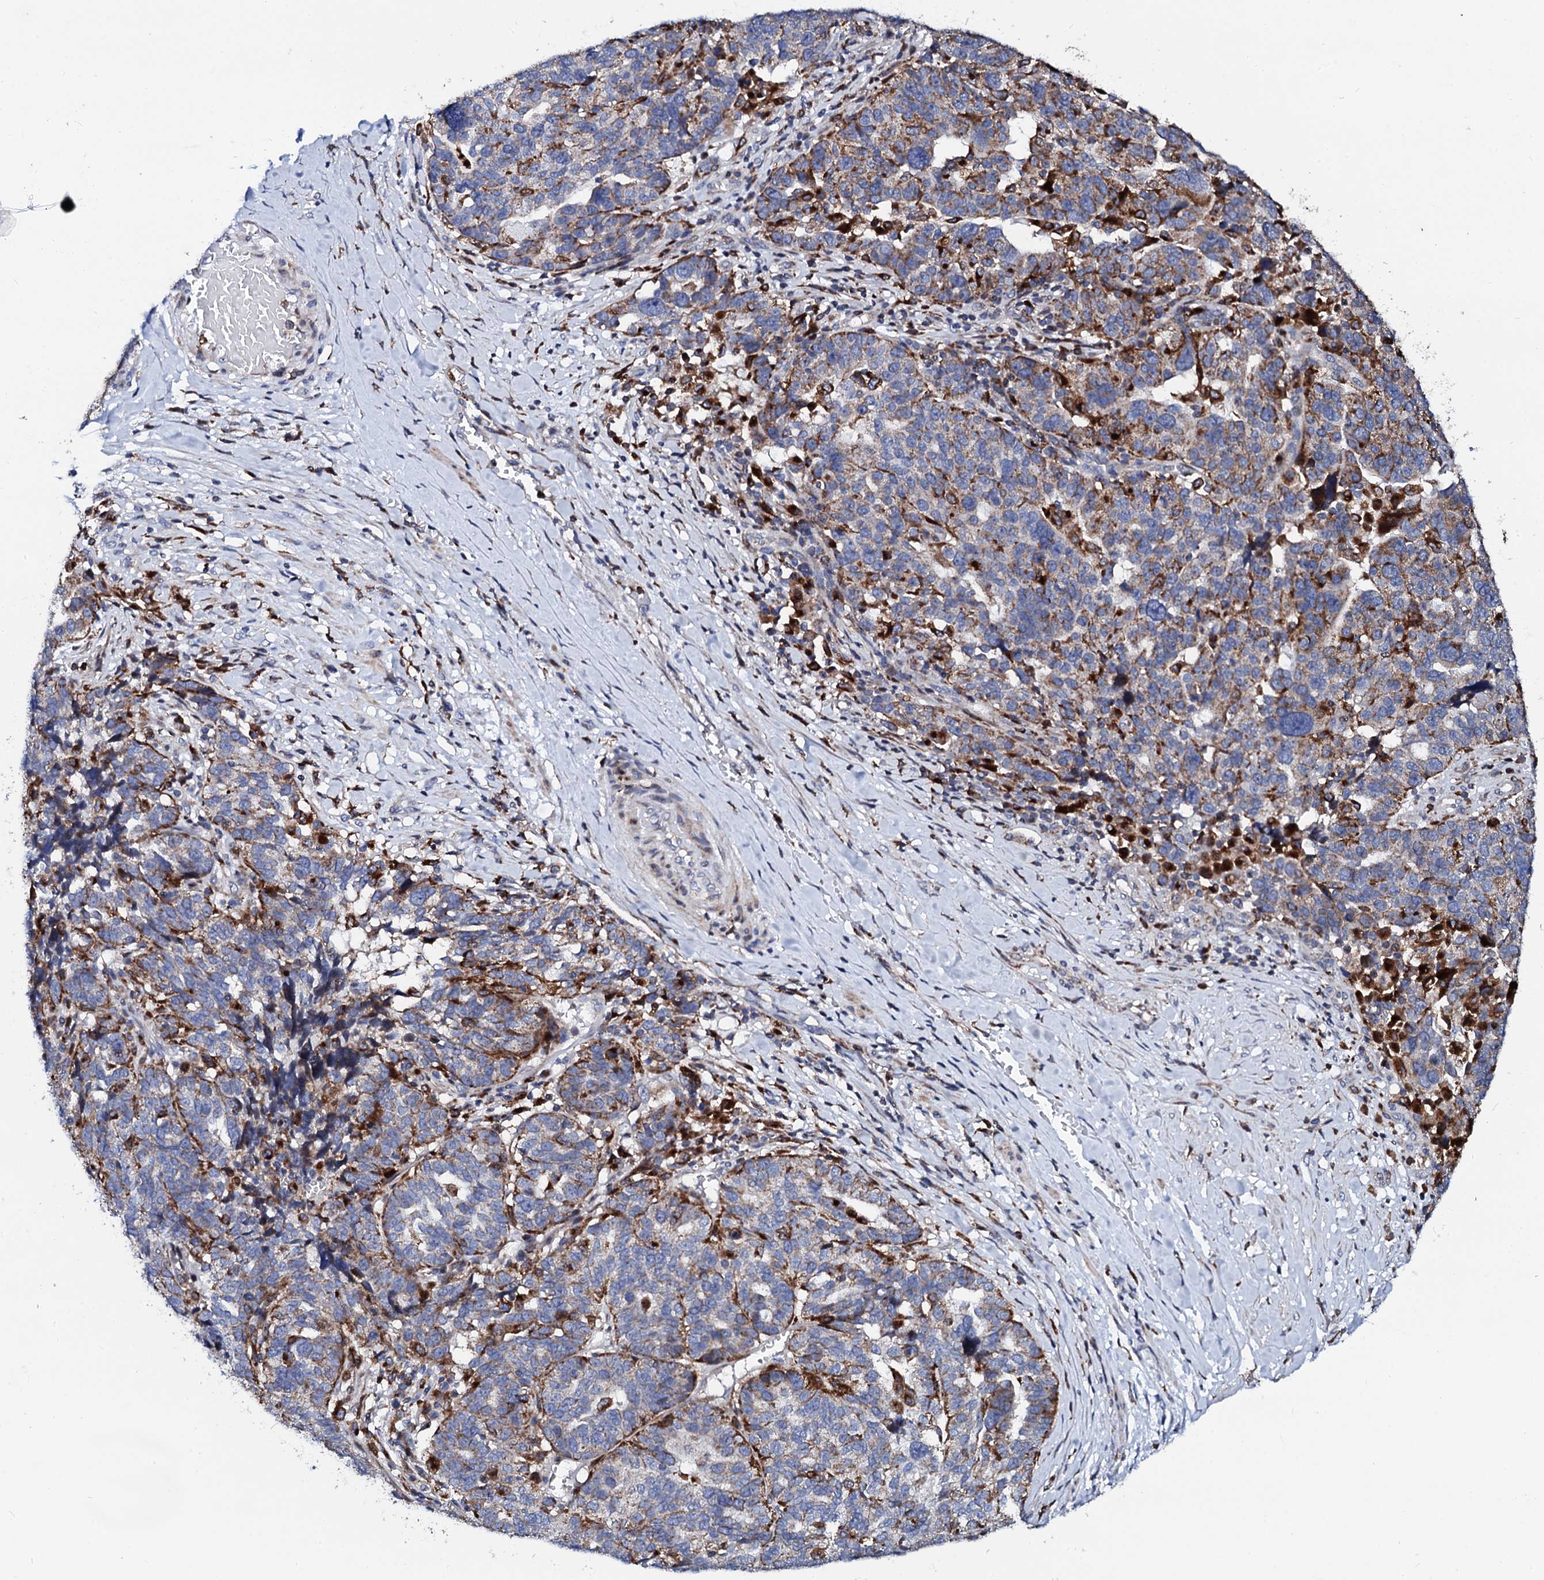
{"staining": {"intensity": "moderate", "quantity": "<25%", "location": "cytoplasmic/membranous"}, "tissue": "ovarian cancer", "cell_type": "Tumor cells", "image_type": "cancer", "snomed": [{"axis": "morphology", "description": "Cystadenocarcinoma, serous, NOS"}, {"axis": "topography", "description": "Ovary"}], "caption": "IHC image of human ovarian cancer (serous cystadenocarcinoma) stained for a protein (brown), which exhibits low levels of moderate cytoplasmic/membranous staining in about <25% of tumor cells.", "gene": "TCIRG1", "patient": {"sex": "female", "age": 59}}